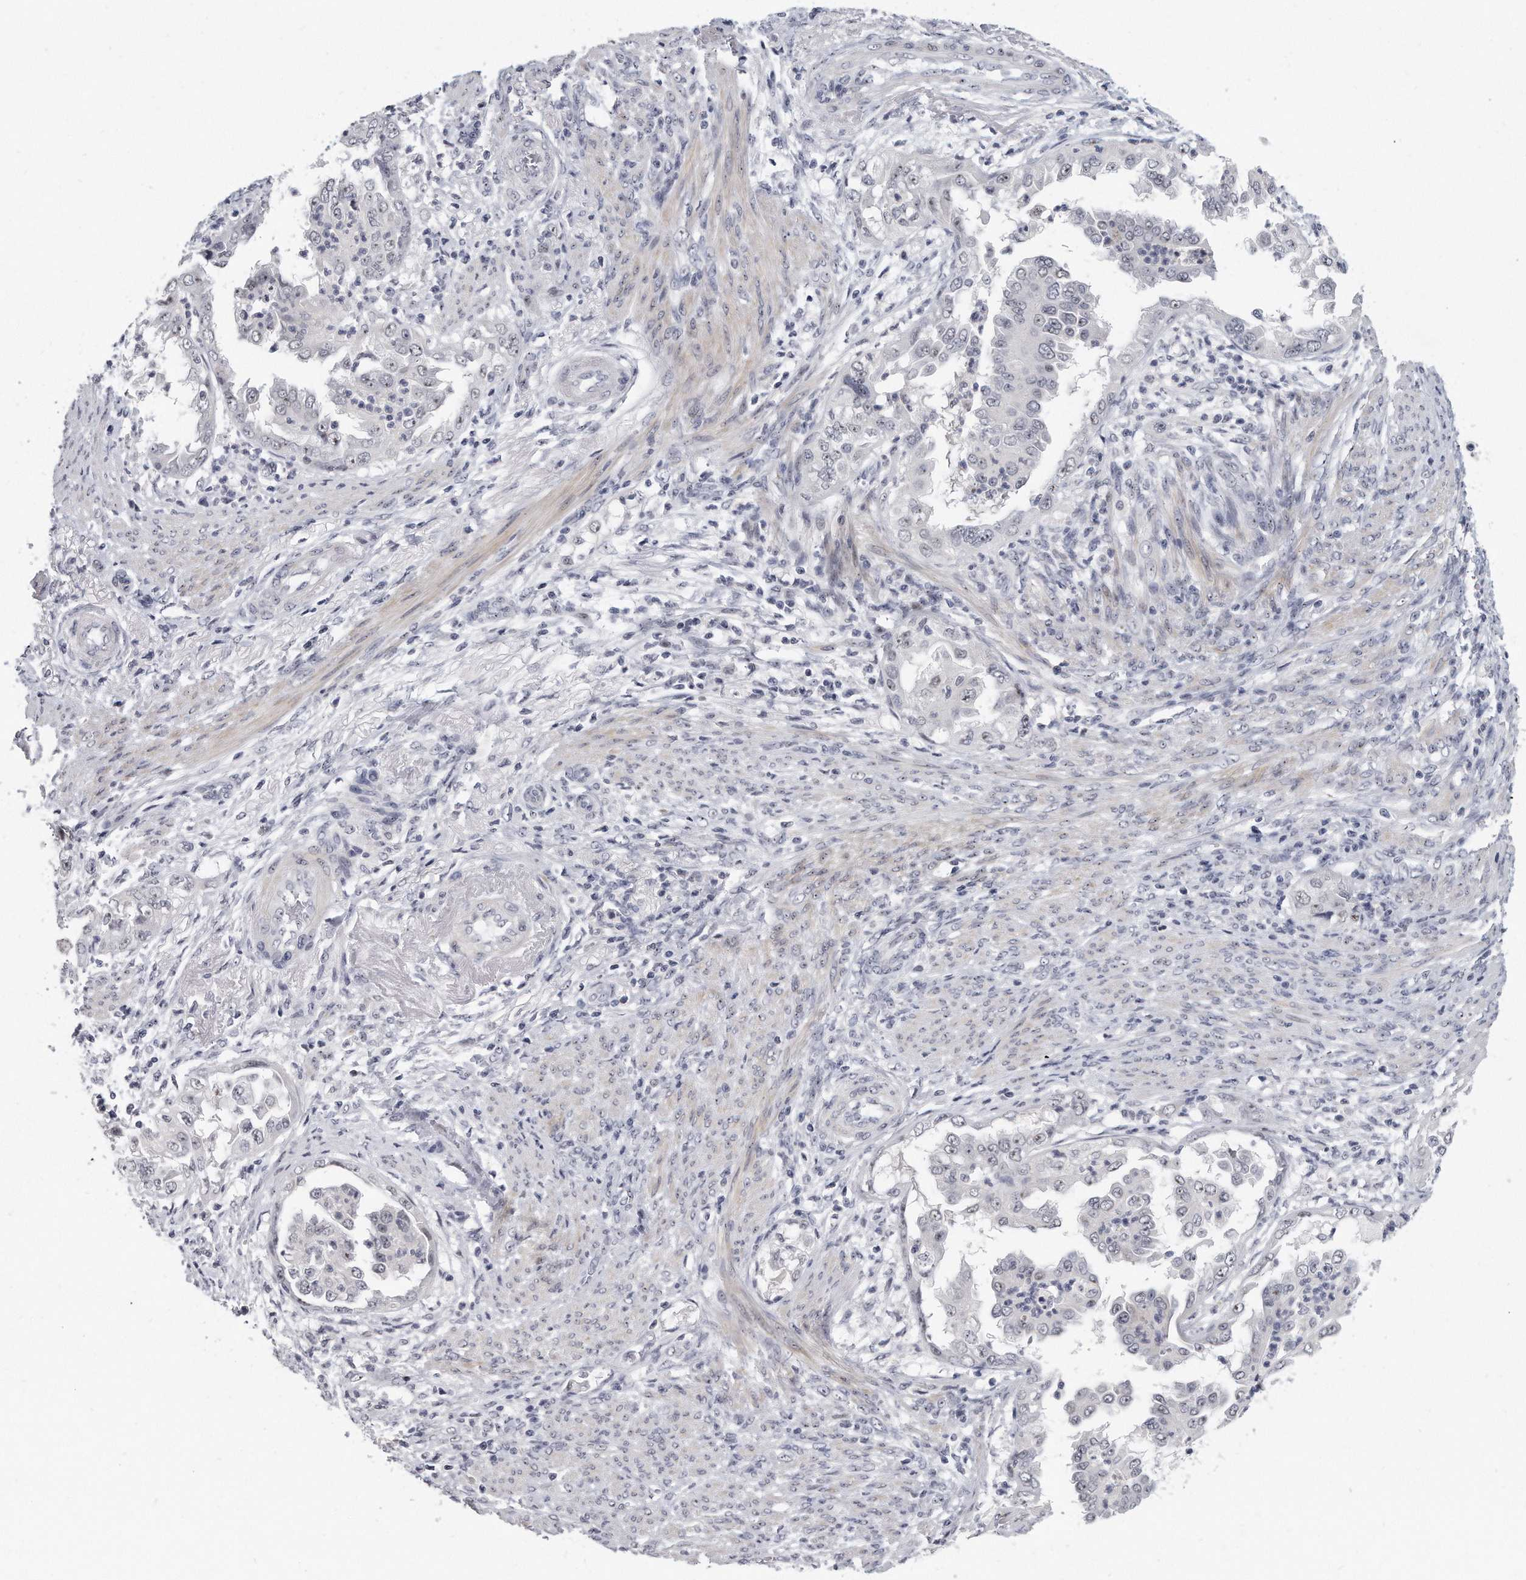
{"staining": {"intensity": "negative", "quantity": "none", "location": "none"}, "tissue": "endometrial cancer", "cell_type": "Tumor cells", "image_type": "cancer", "snomed": [{"axis": "morphology", "description": "Adenocarcinoma, NOS"}, {"axis": "topography", "description": "Endometrium"}], "caption": "The image demonstrates no staining of tumor cells in adenocarcinoma (endometrial).", "gene": "TFCP2L1", "patient": {"sex": "female", "age": 85}}